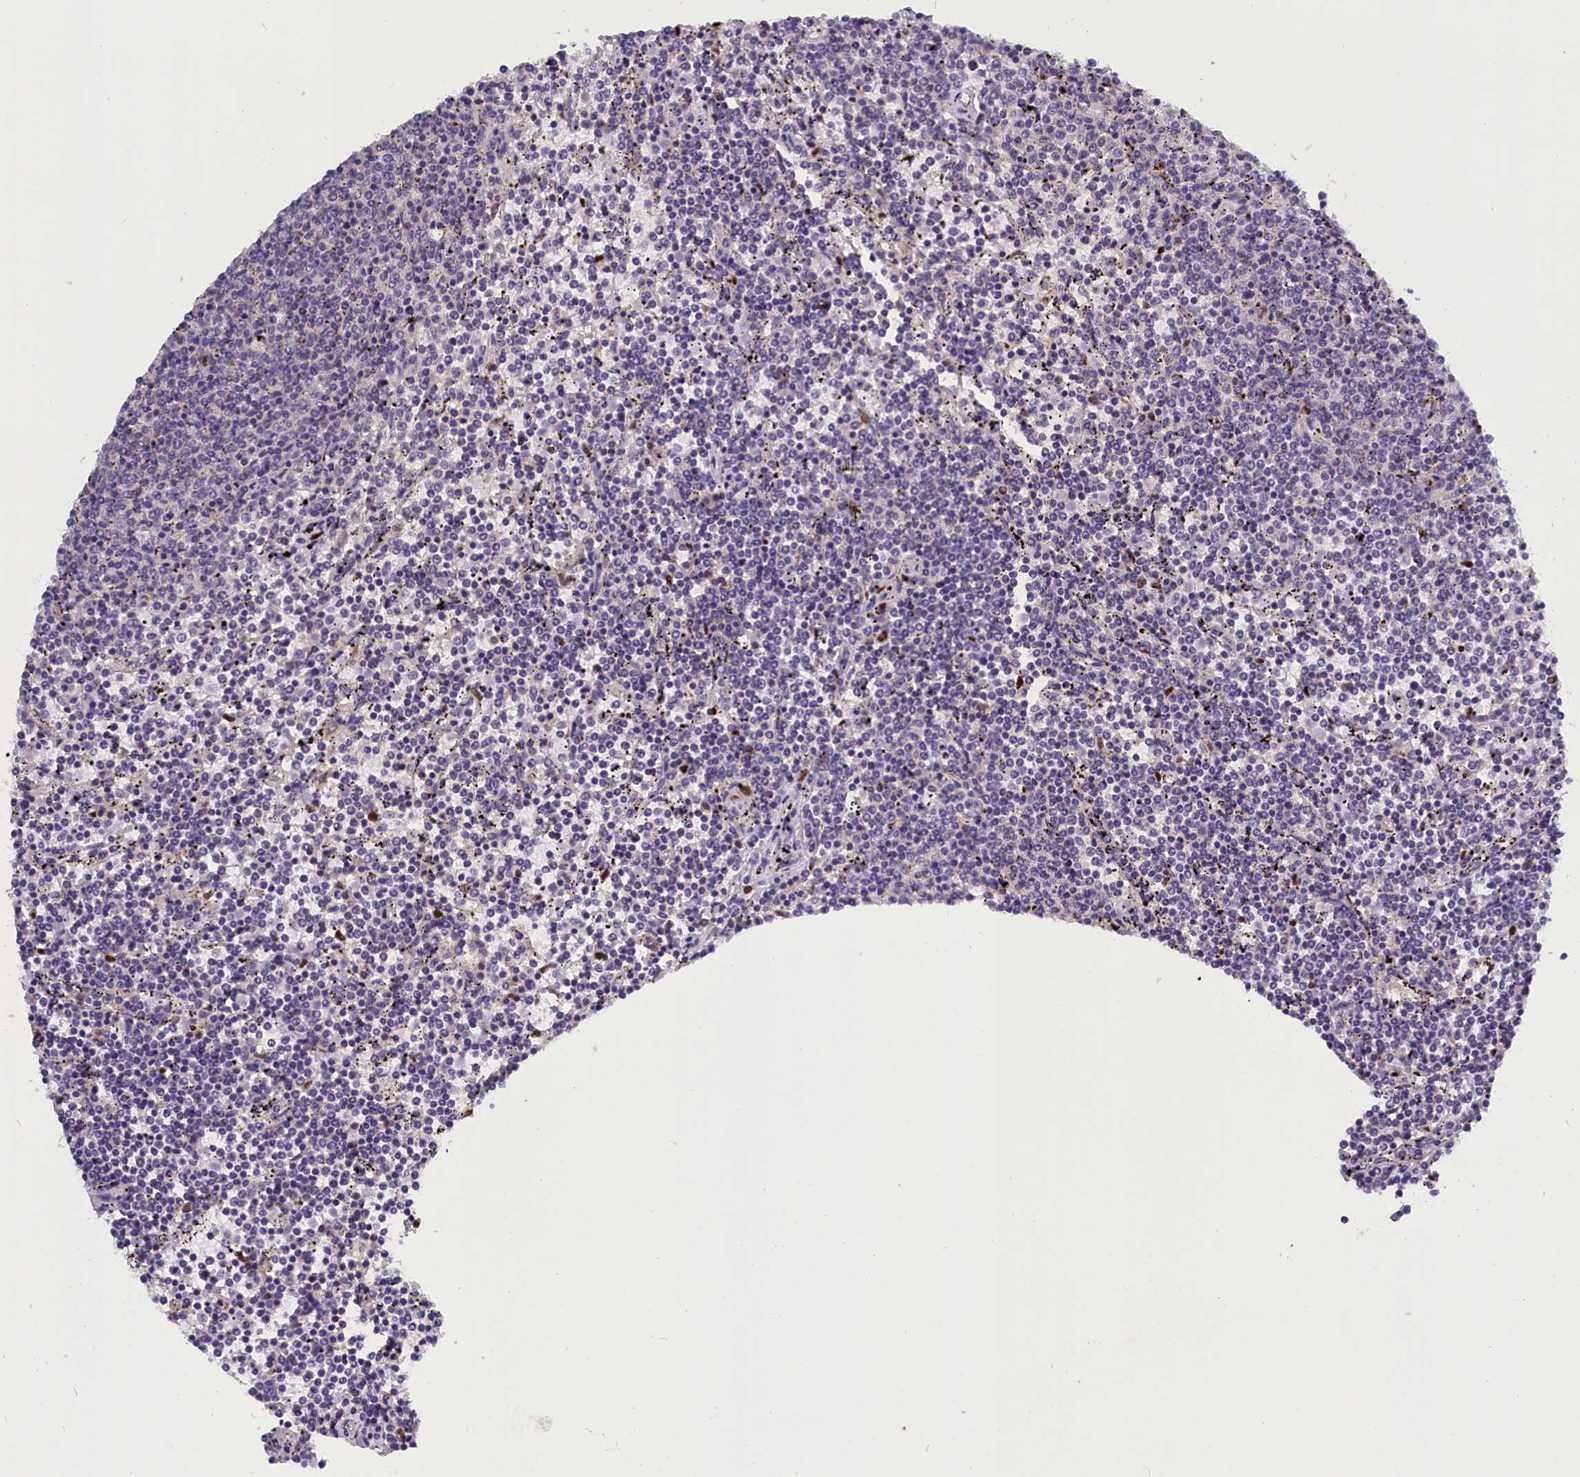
{"staining": {"intensity": "negative", "quantity": "none", "location": "none"}, "tissue": "lymphoma", "cell_type": "Tumor cells", "image_type": "cancer", "snomed": [{"axis": "morphology", "description": "Malignant lymphoma, non-Hodgkin's type, Low grade"}, {"axis": "topography", "description": "Spleen"}], "caption": "Tumor cells show no significant staining in malignant lymphoma, non-Hodgkin's type (low-grade).", "gene": "BTBD9", "patient": {"sex": "female", "age": 50}}